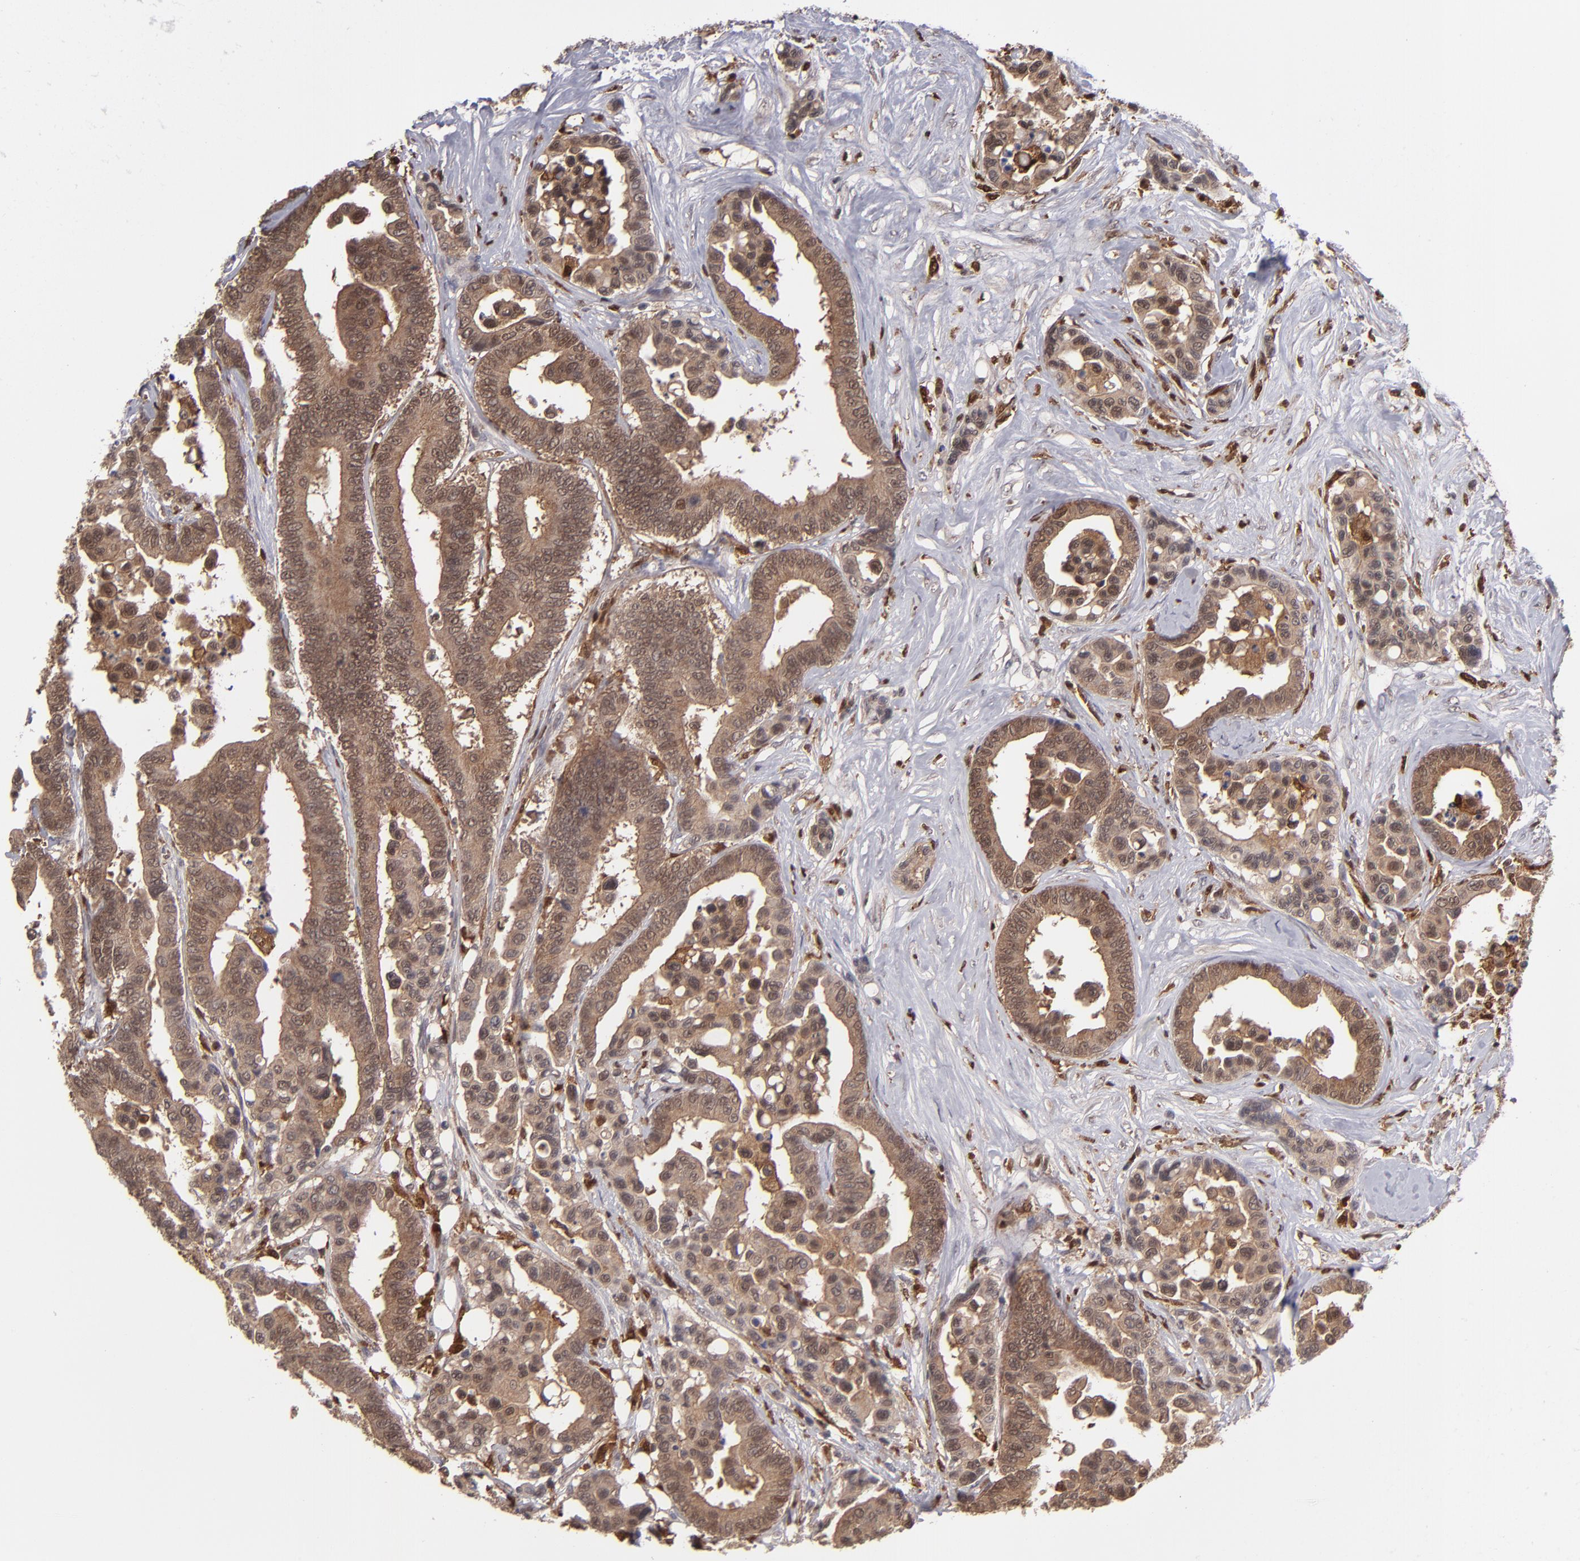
{"staining": {"intensity": "moderate", "quantity": ">75%", "location": "cytoplasmic/membranous,nuclear"}, "tissue": "colorectal cancer", "cell_type": "Tumor cells", "image_type": "cancer", "snomed": [{"axis": "morphology", "description": "Adenocarcinoma, NOS"}, {"axis": "topography", "description": "Colon"}], "caption": "Tumor cells display moderate cytoplasmic/membranous and nuclear positivity in about >75% of cells in colorectal adenocarcinoma.", "gene": "GRB2", "patient": {"sex": "male", "age": 82}}